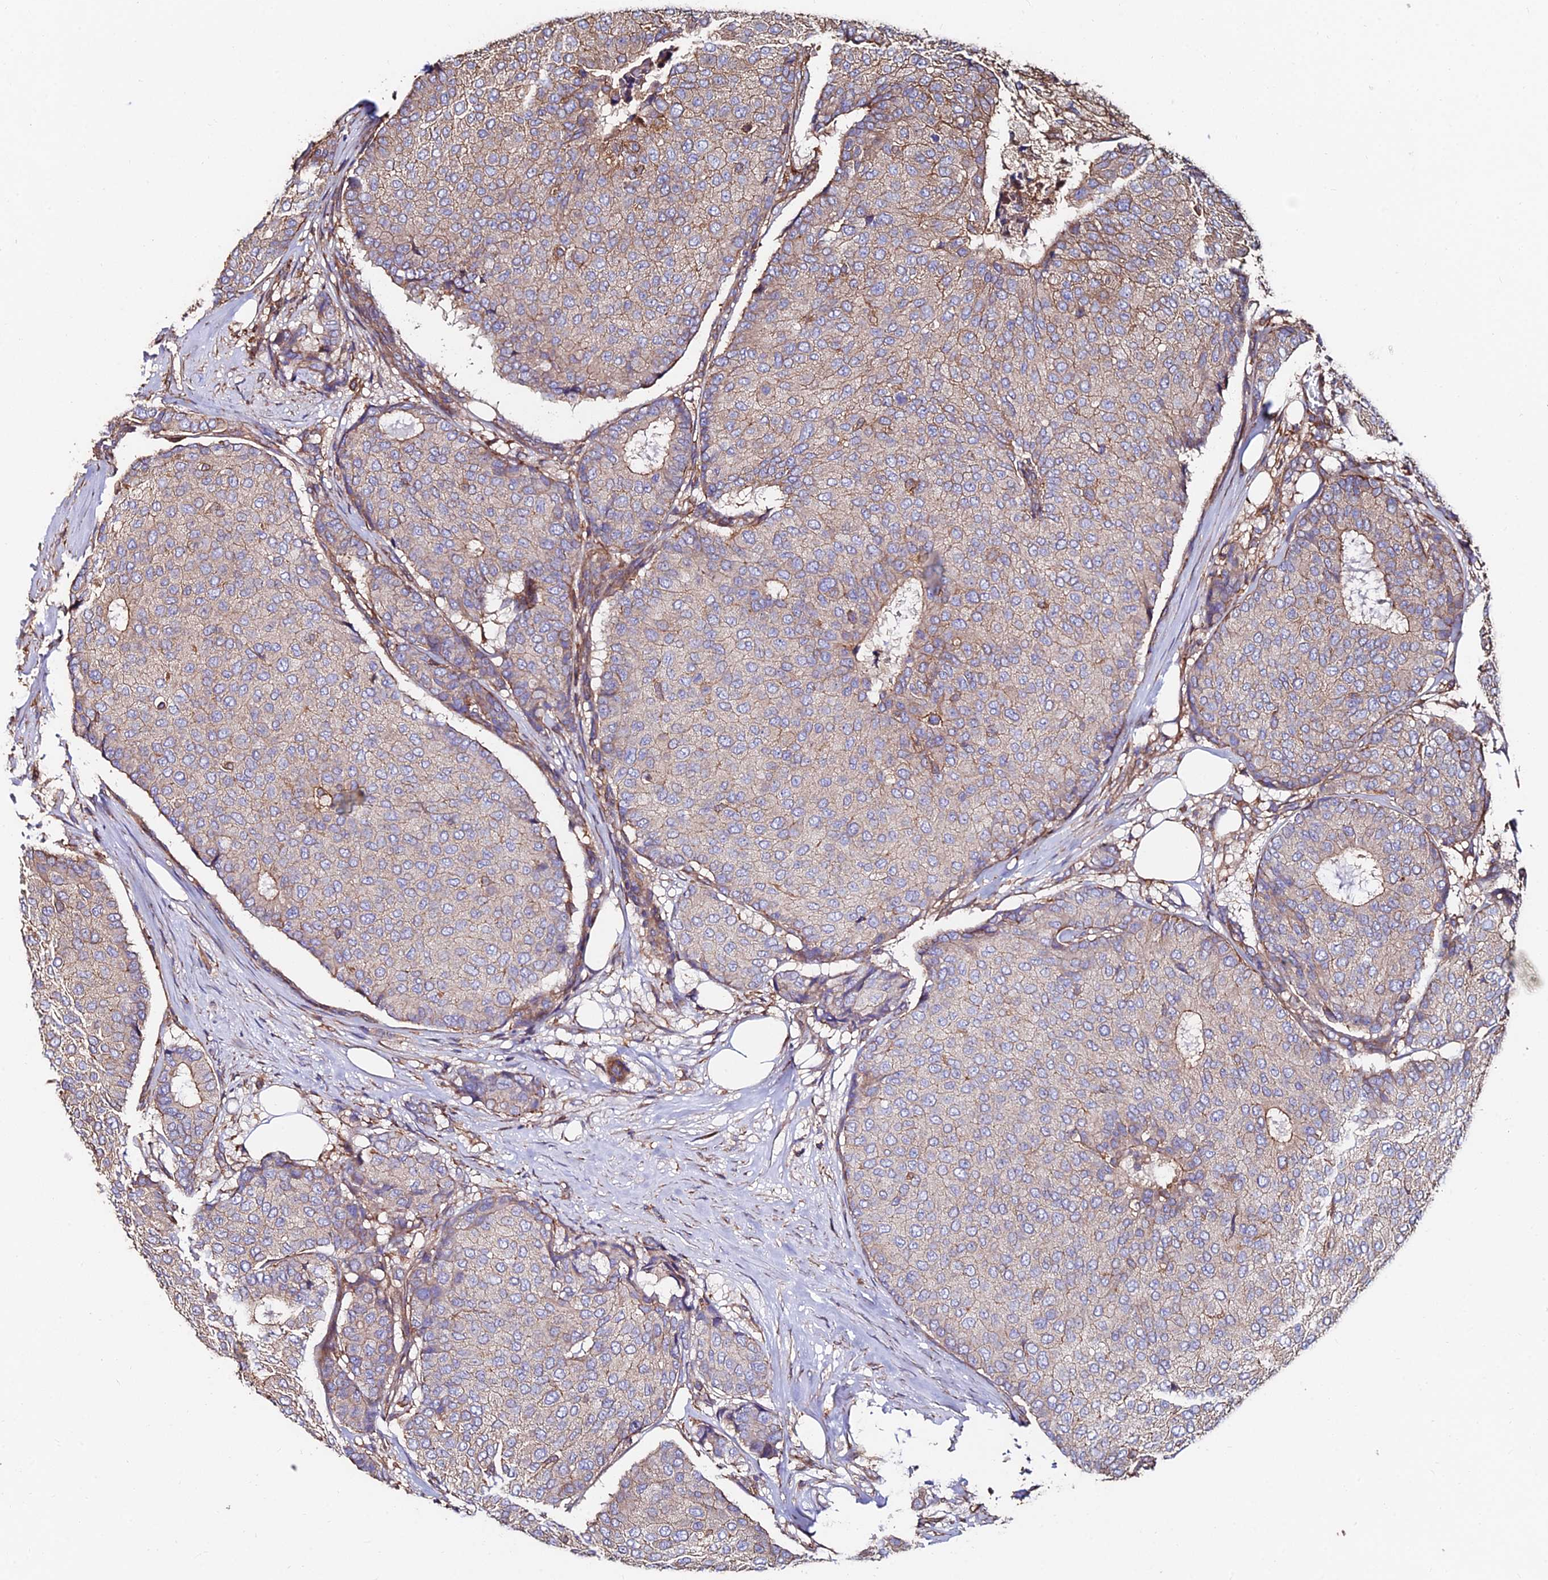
{"staining": {"intensity": "weak", "quantity": "25%-75%", "location": "cytoplasmic/membranous"}, "tissue": "breast cancer", "cell_type": "Tumor cells", "image_type": "cancer", "snomed": [{"axis": "morphology", "description": "Duct carcinoma"}, {"axis": "topography", "description": "Breast"}], "caption": "This is an image of immunohistochemistry staining of breast cancer, which shows weak staining in the cytoplasmic/membranous of tumor cells.", "gene": "EXT1", "patient": {"sex": "female", "age": 75}}